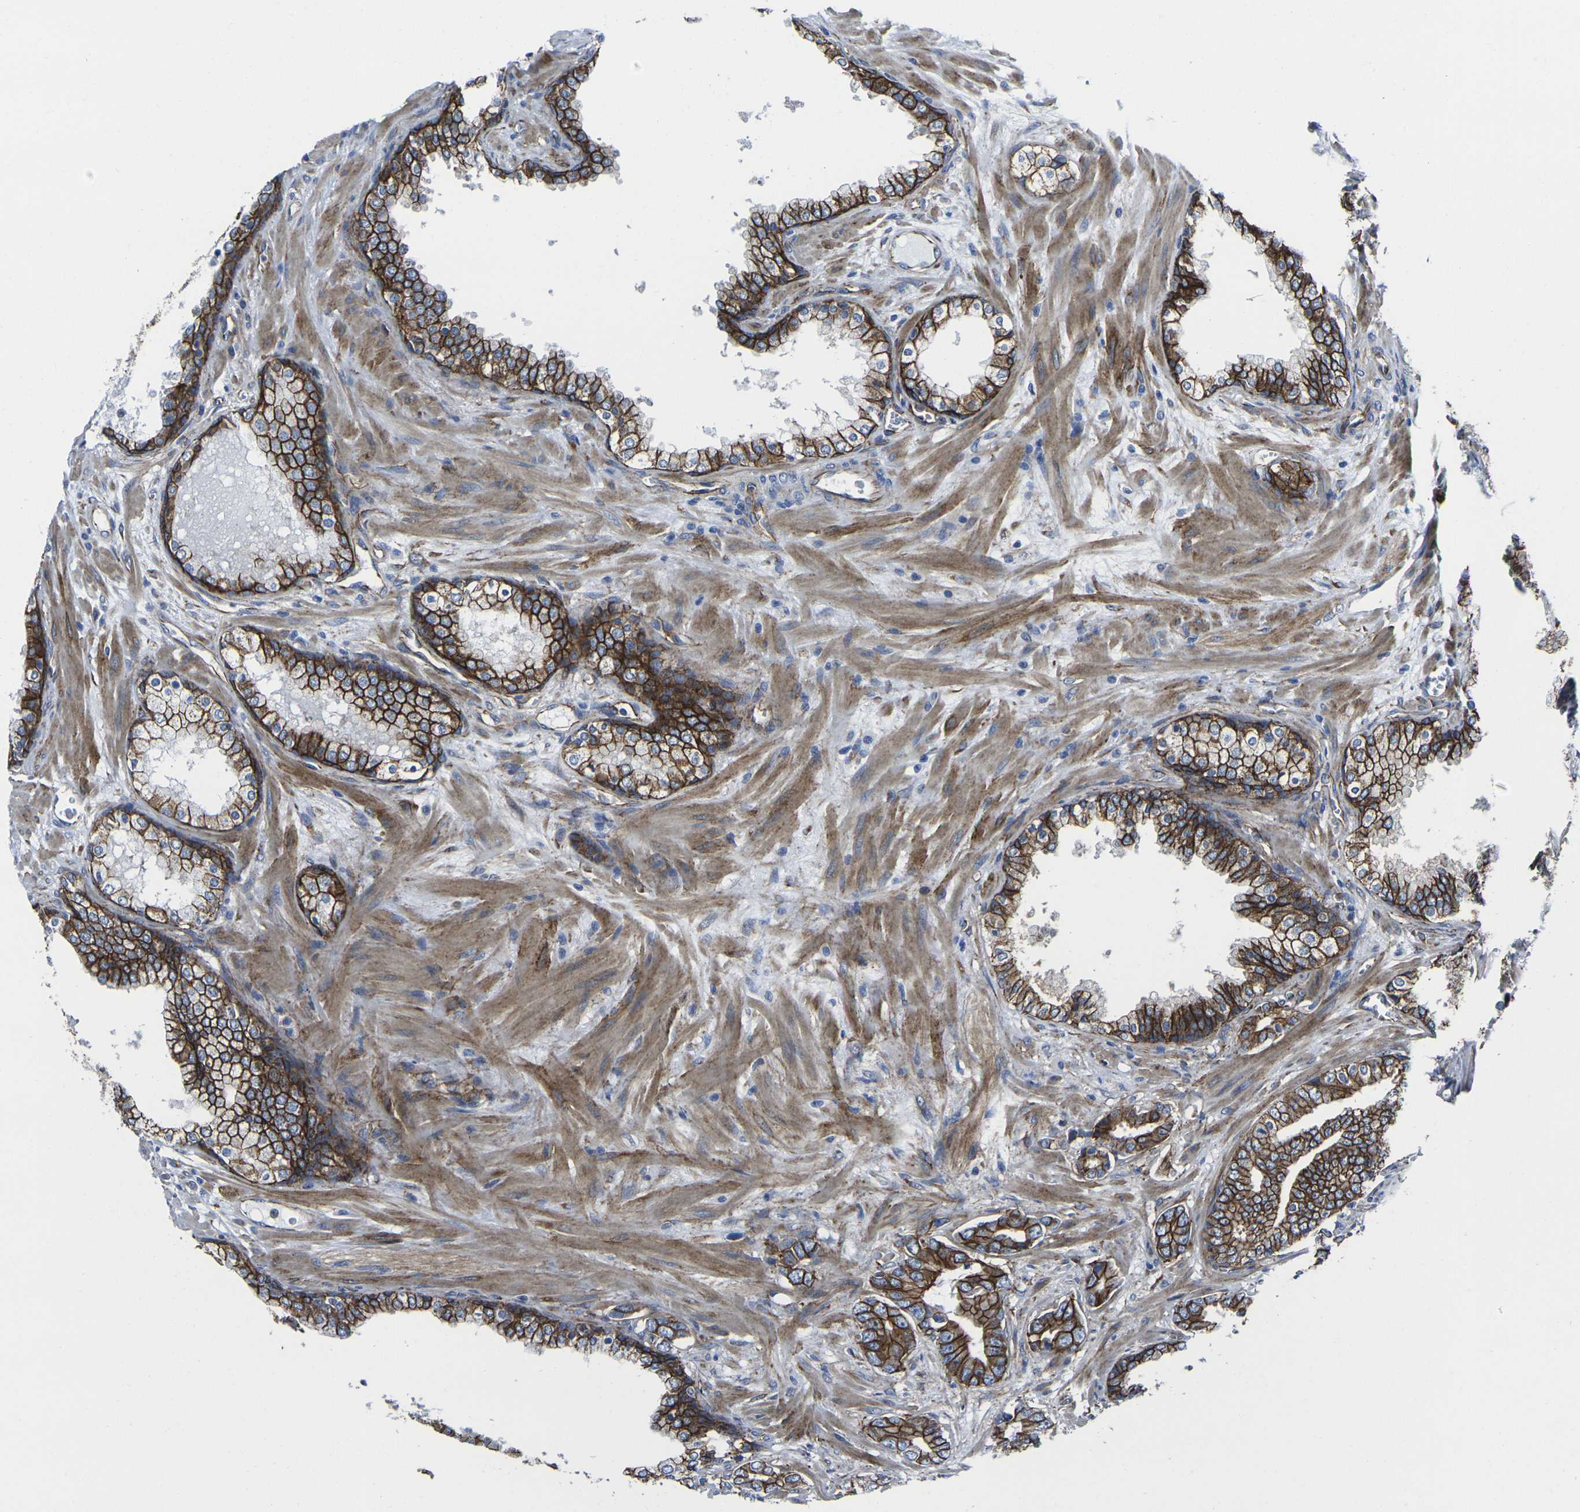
{"staining": {"intensity": "strong", "quantity": ">75%", "location": "cytoplasmic/membranous"}, "tissue": "prostate cancer", "cell_type": "Tumor cells", "image_type": "cancer", "snomed": [{"axis": "morphology", "description": "Adenocarcinoma, High grade"}, {"axis": "topography", "description": "Prostate"}], "caption": "A high-resolution micrograph shows immunohistochemistry (IHC) staining of prostate cancer (high-grade adenocarcinoma), which exhibits strong cytoplasmic/membranous expression in about >75% of tumor cells.", "gene": "NUMB", "patient": {"sex": "male", "age": 58}}